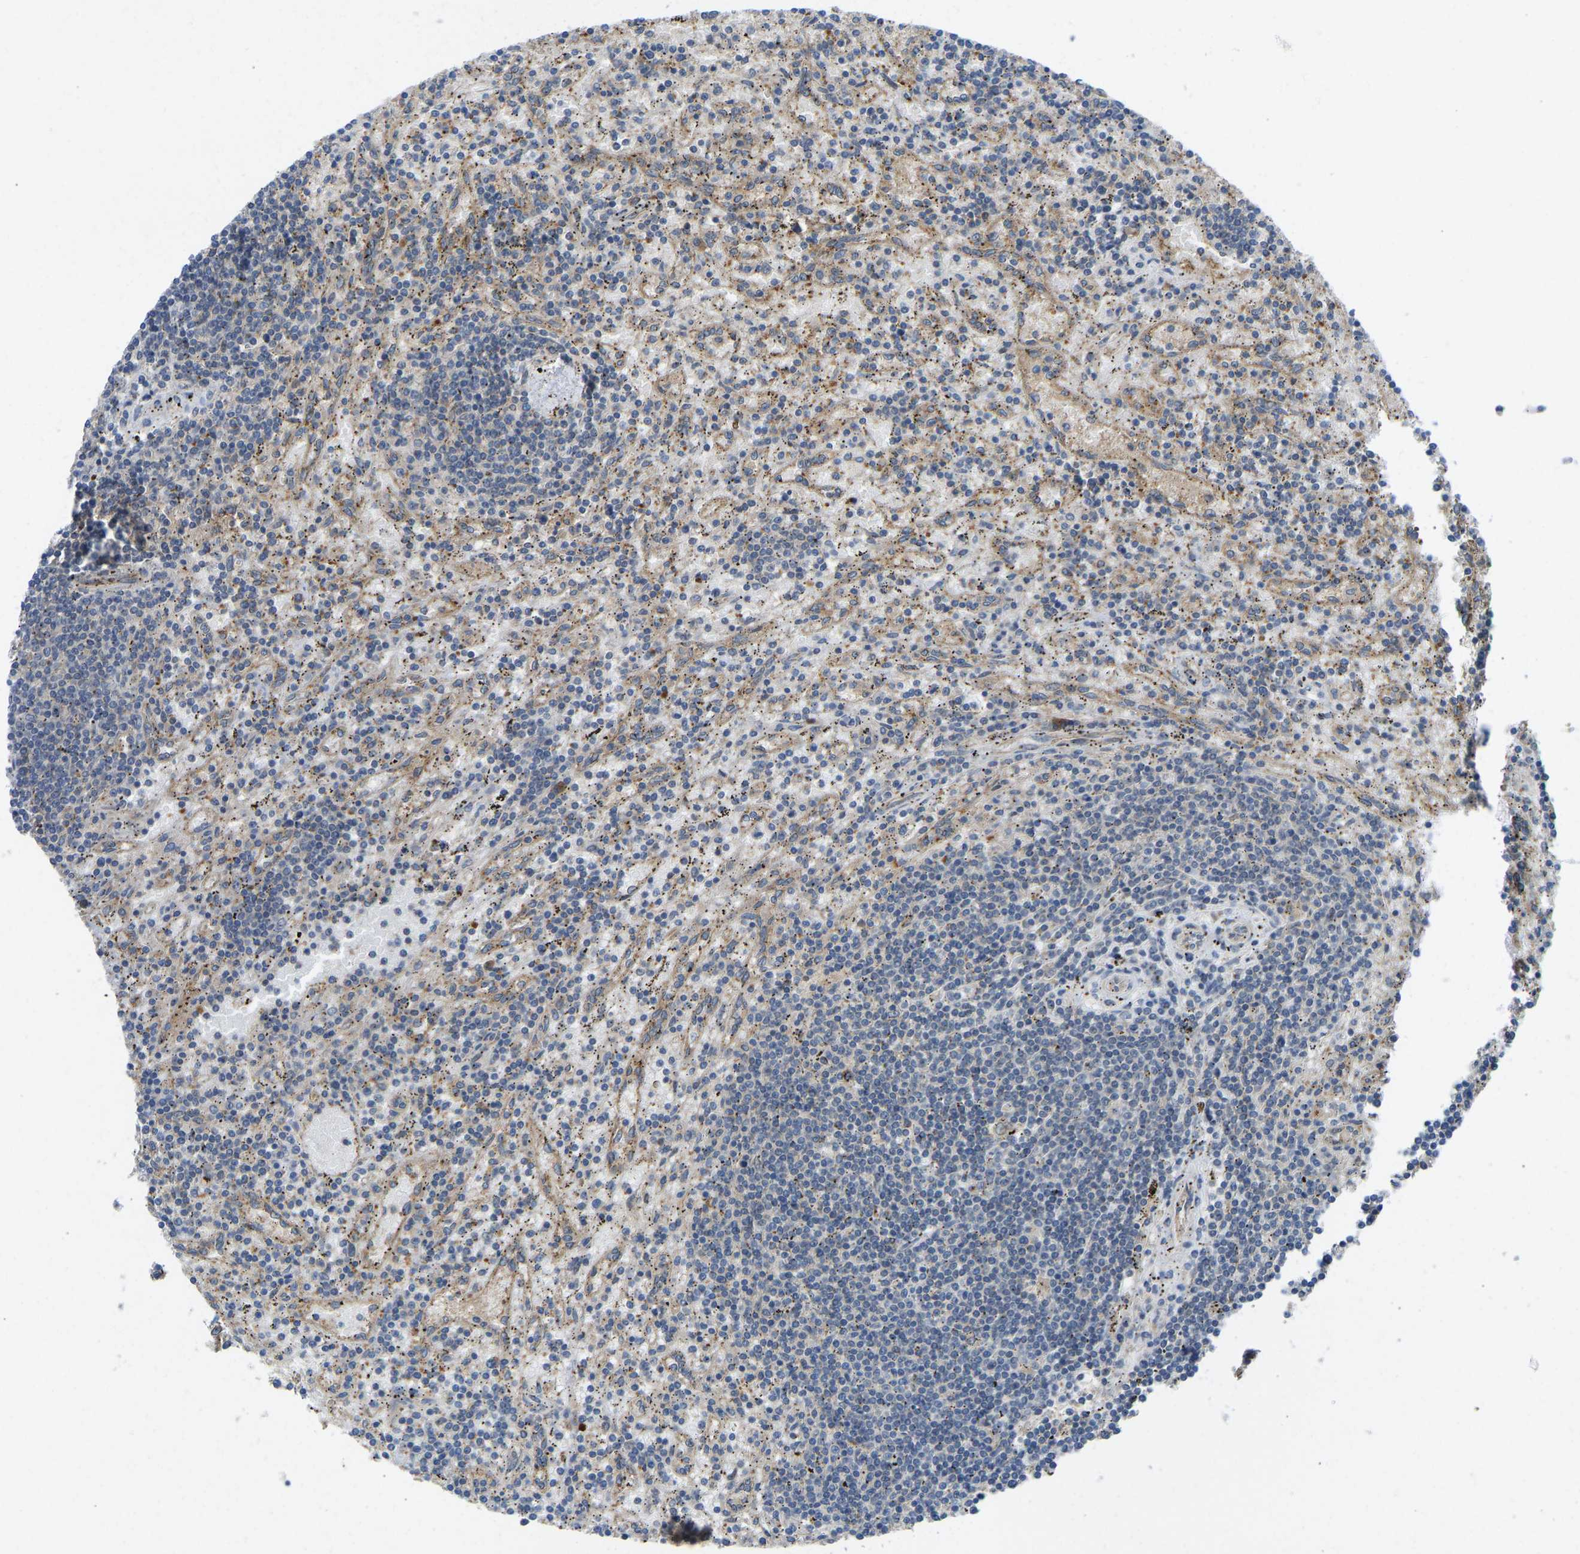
{"staining": {"intensity": "negative", "quantity": "none", "location": "none"}, "tissue": "lymphoma", "cell_type": "Tumor cells", "image_type": "cancer", "snomed": [{"axis": "morphology", "description": "Malignant lymphoma, non-Hodgkin's type, Low grade"}, {"axis": "topography", "description": "Spleen"}], "caption": "An immunohistochemistry (IHC) micrograph of low-grade malignant lymphoma, non-Hodgkin's type is shown. There is no staining in tumor cells of low-grade malignant lymphoma, non-Hodgkin's type.", "gene": "ZNF251", "patient": {"sex": "male", "age": 76}}